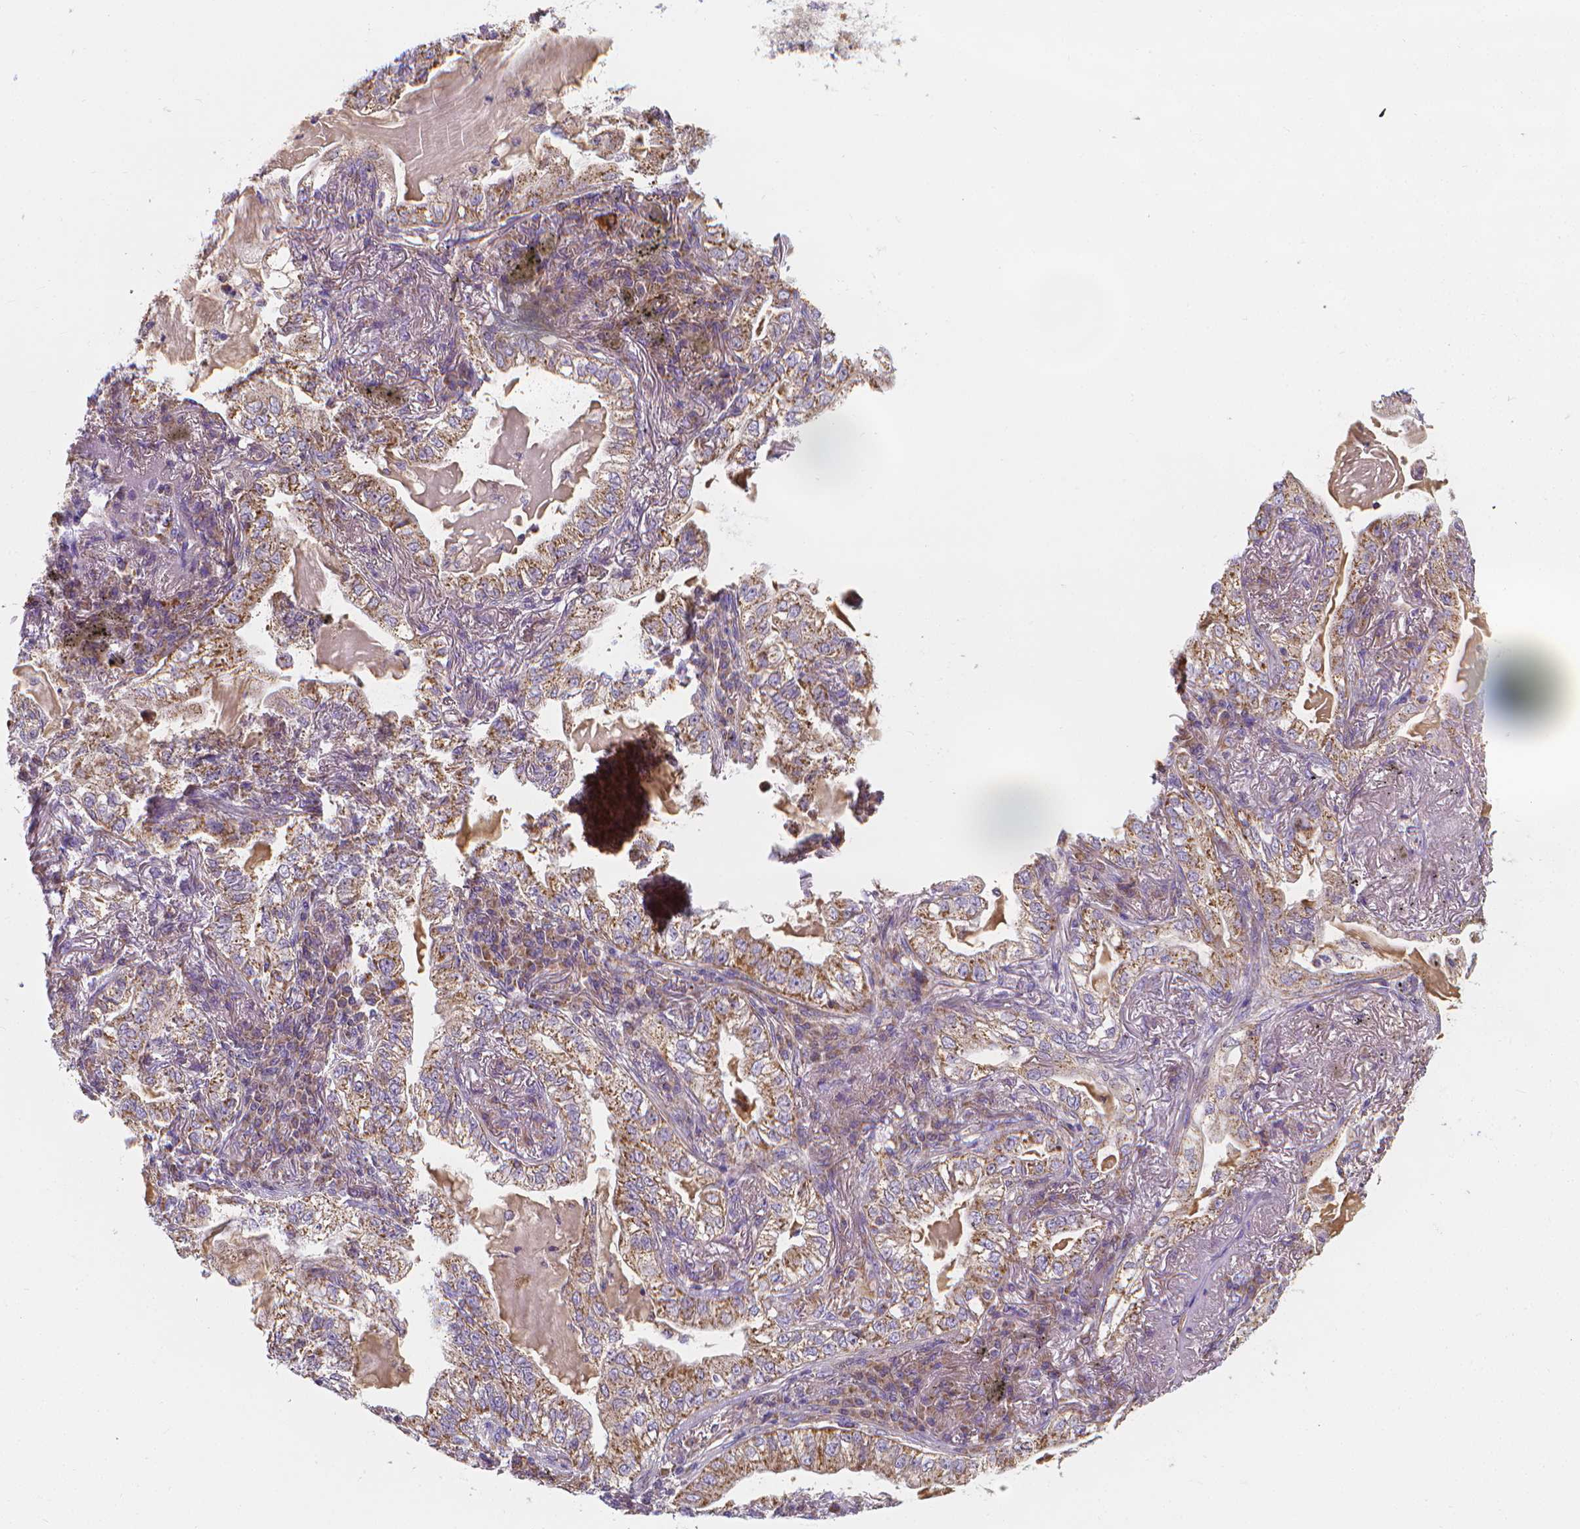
{"staining": {"intensity": "moderate", "quantity": ">75%", "location": "cytoplasmic/membranous"}, "tissue": "lung cancer", "cell_type": "Tumor cells", "image_type": "cancer", "snomed": [{"axis": "morphology", "description": "Adenocarcinoma, NOS"}, {"axis": "topography", "description": "Lung"}], "caption": "Human adenocarcinoma (lung) stained with a brown dye reveals moderate cytoplasmic/membranous positive positivity in about >75% of tumor cells.", "gene": "SNCAIP", "patient": {"sex": "female", "age": 73}}